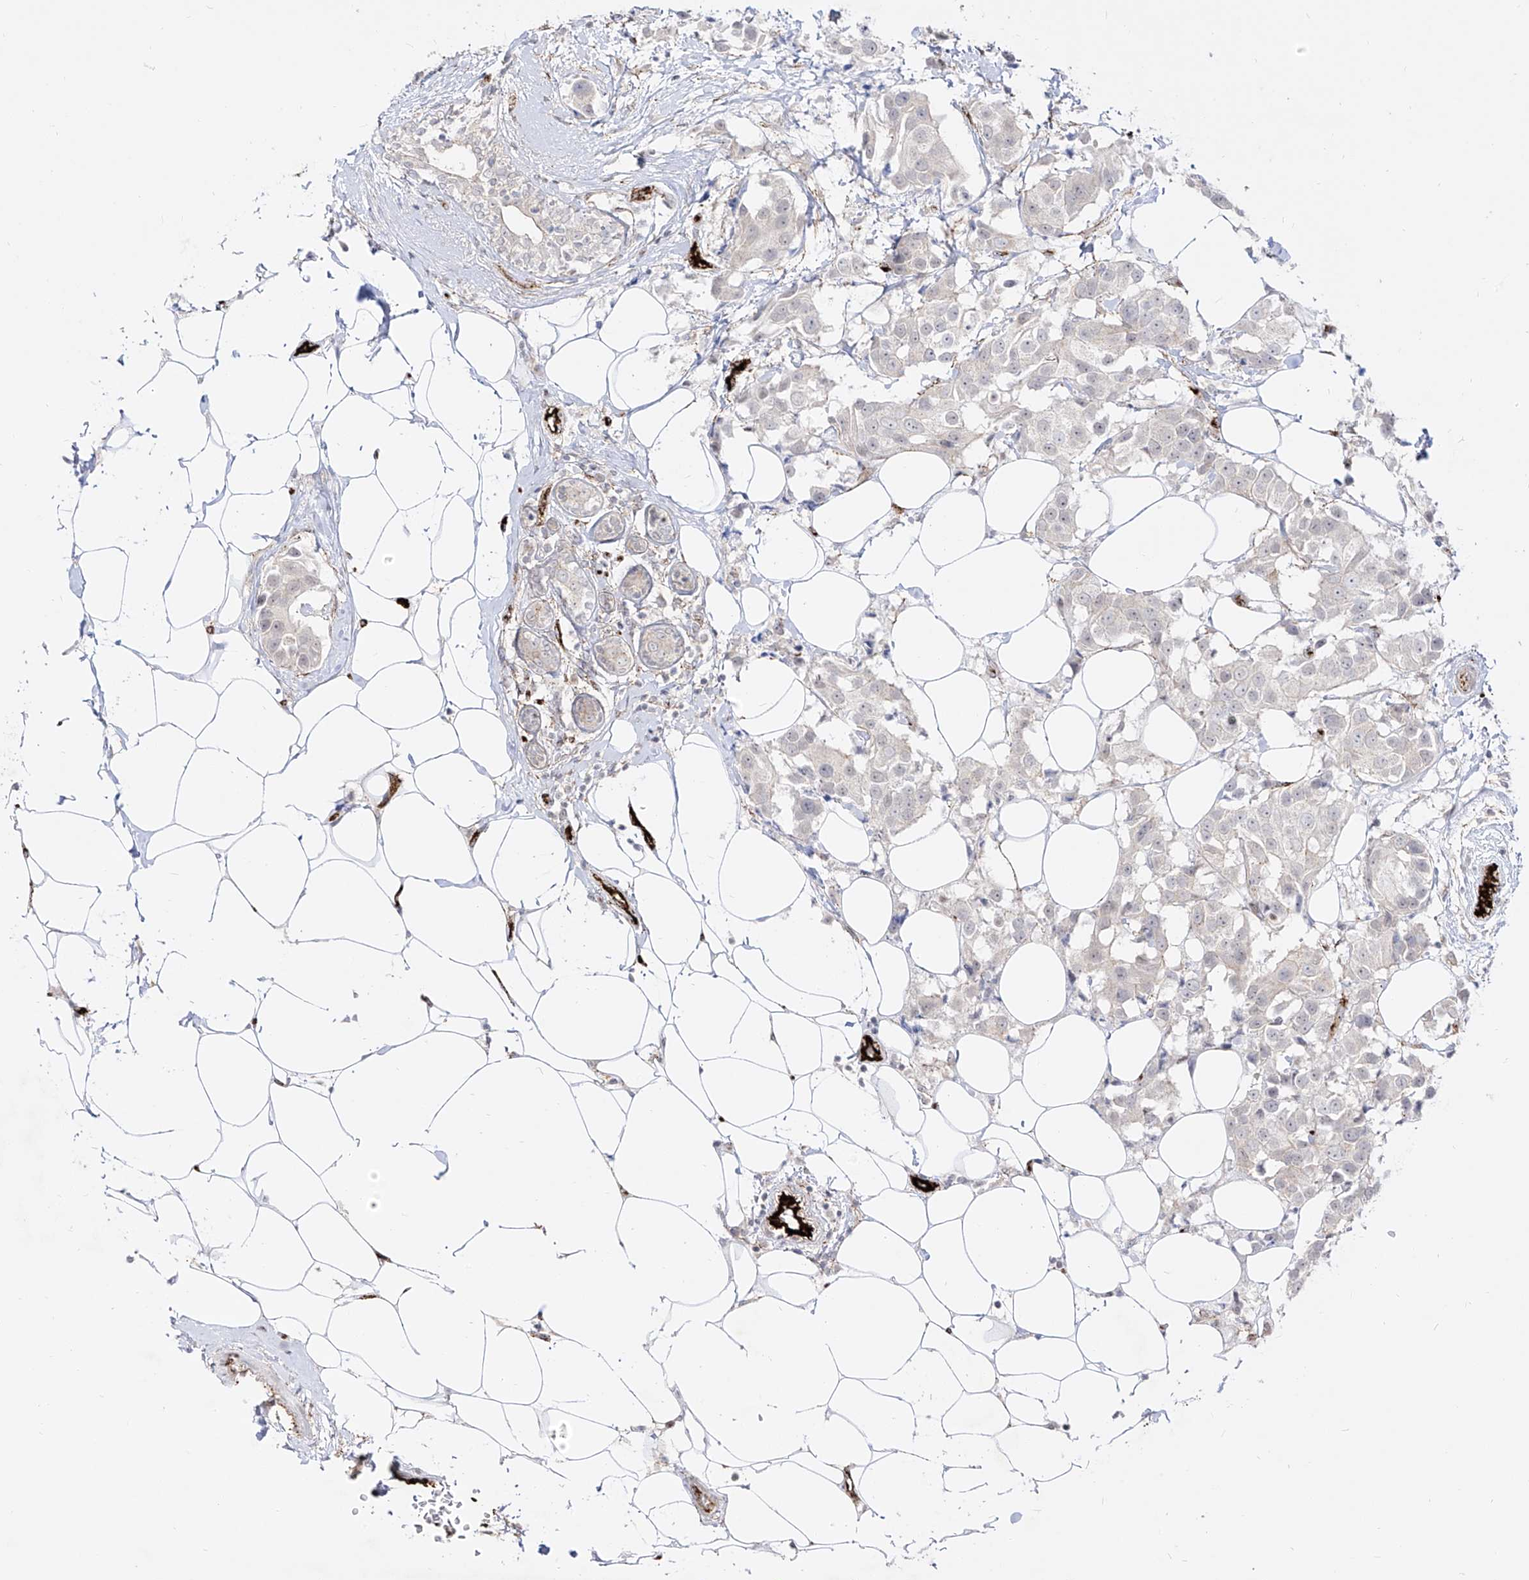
{"staining": {"intensity": "negative", "quantity": "none", "location": "none"}, "tissue": "breast cancer", "cell_type": "Tumor cells", "image_type": "cancer", "snomed": [{"axis": "morphology", "description": "Normal tissue, NOS"}, {"axis": "morphology", "description": "Duct carcinoma"}, {"axis": "topography", "description": "Breast"}], "caption": "Breast cancer (invasive ductal carcinoma) was stained to show a protein in brown. There is no significant staining in tumor cells.", "gene": "ZGRF1", "patient": {"sex": "female", "age": 39}}